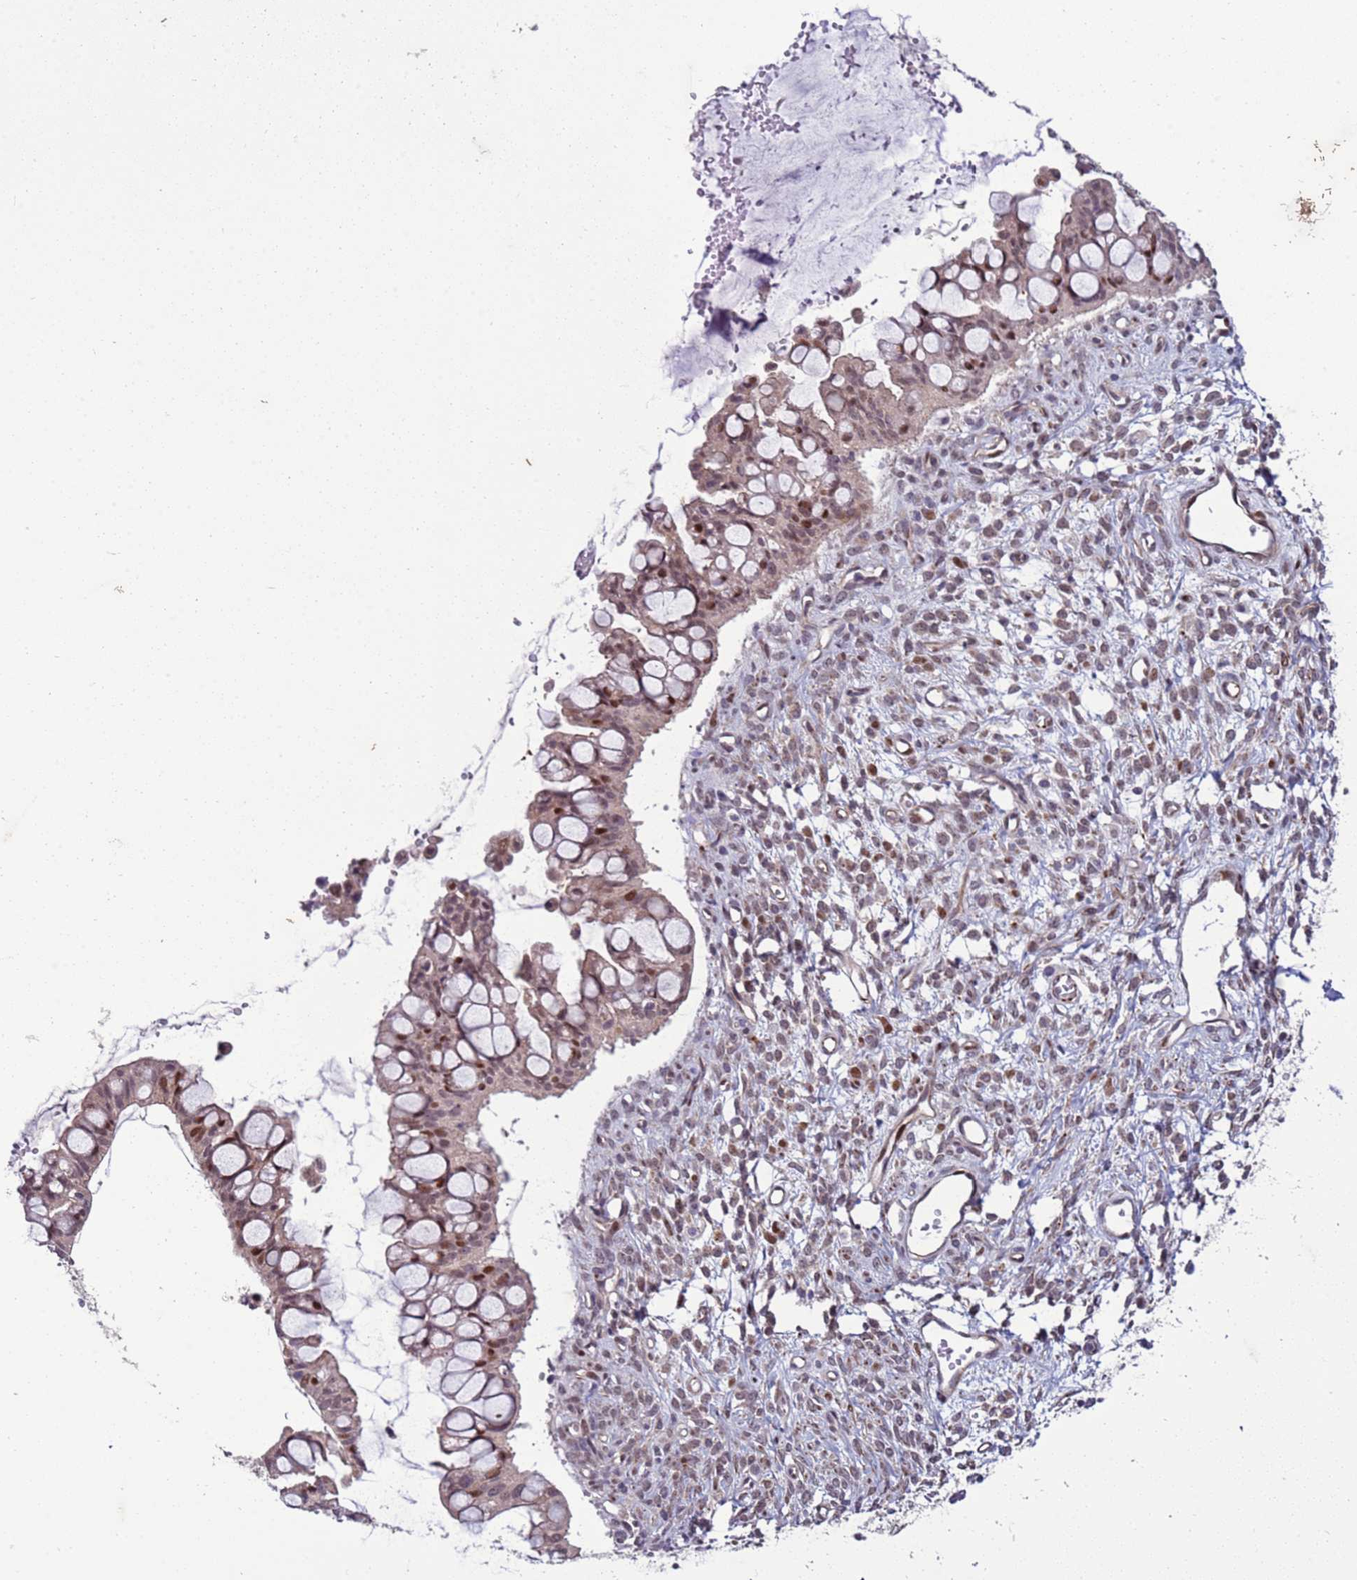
{"staining": {"intensity": "moderate", "quantity": "25%-75%", "location": "nuclear"}, "tissue": "ovarian cancer", "cell_type": "Tumor cells", "image_type": "cancer", "snomed": [{"axis": "morphology", "description": "Cystadenocarcinoma, mucinous, NOS"}, {"axis": "topography", "description": "Ovary"}], "caption": "The immunohistochemical stain labels moderate nuclear expression in tumor cells of ovarian cancer (mucinous cystadenocarcinoma) tissue. Nuclei are stained in blue.", "gene": "SHC3", "patient": {"sex": "female", "age": 73}}